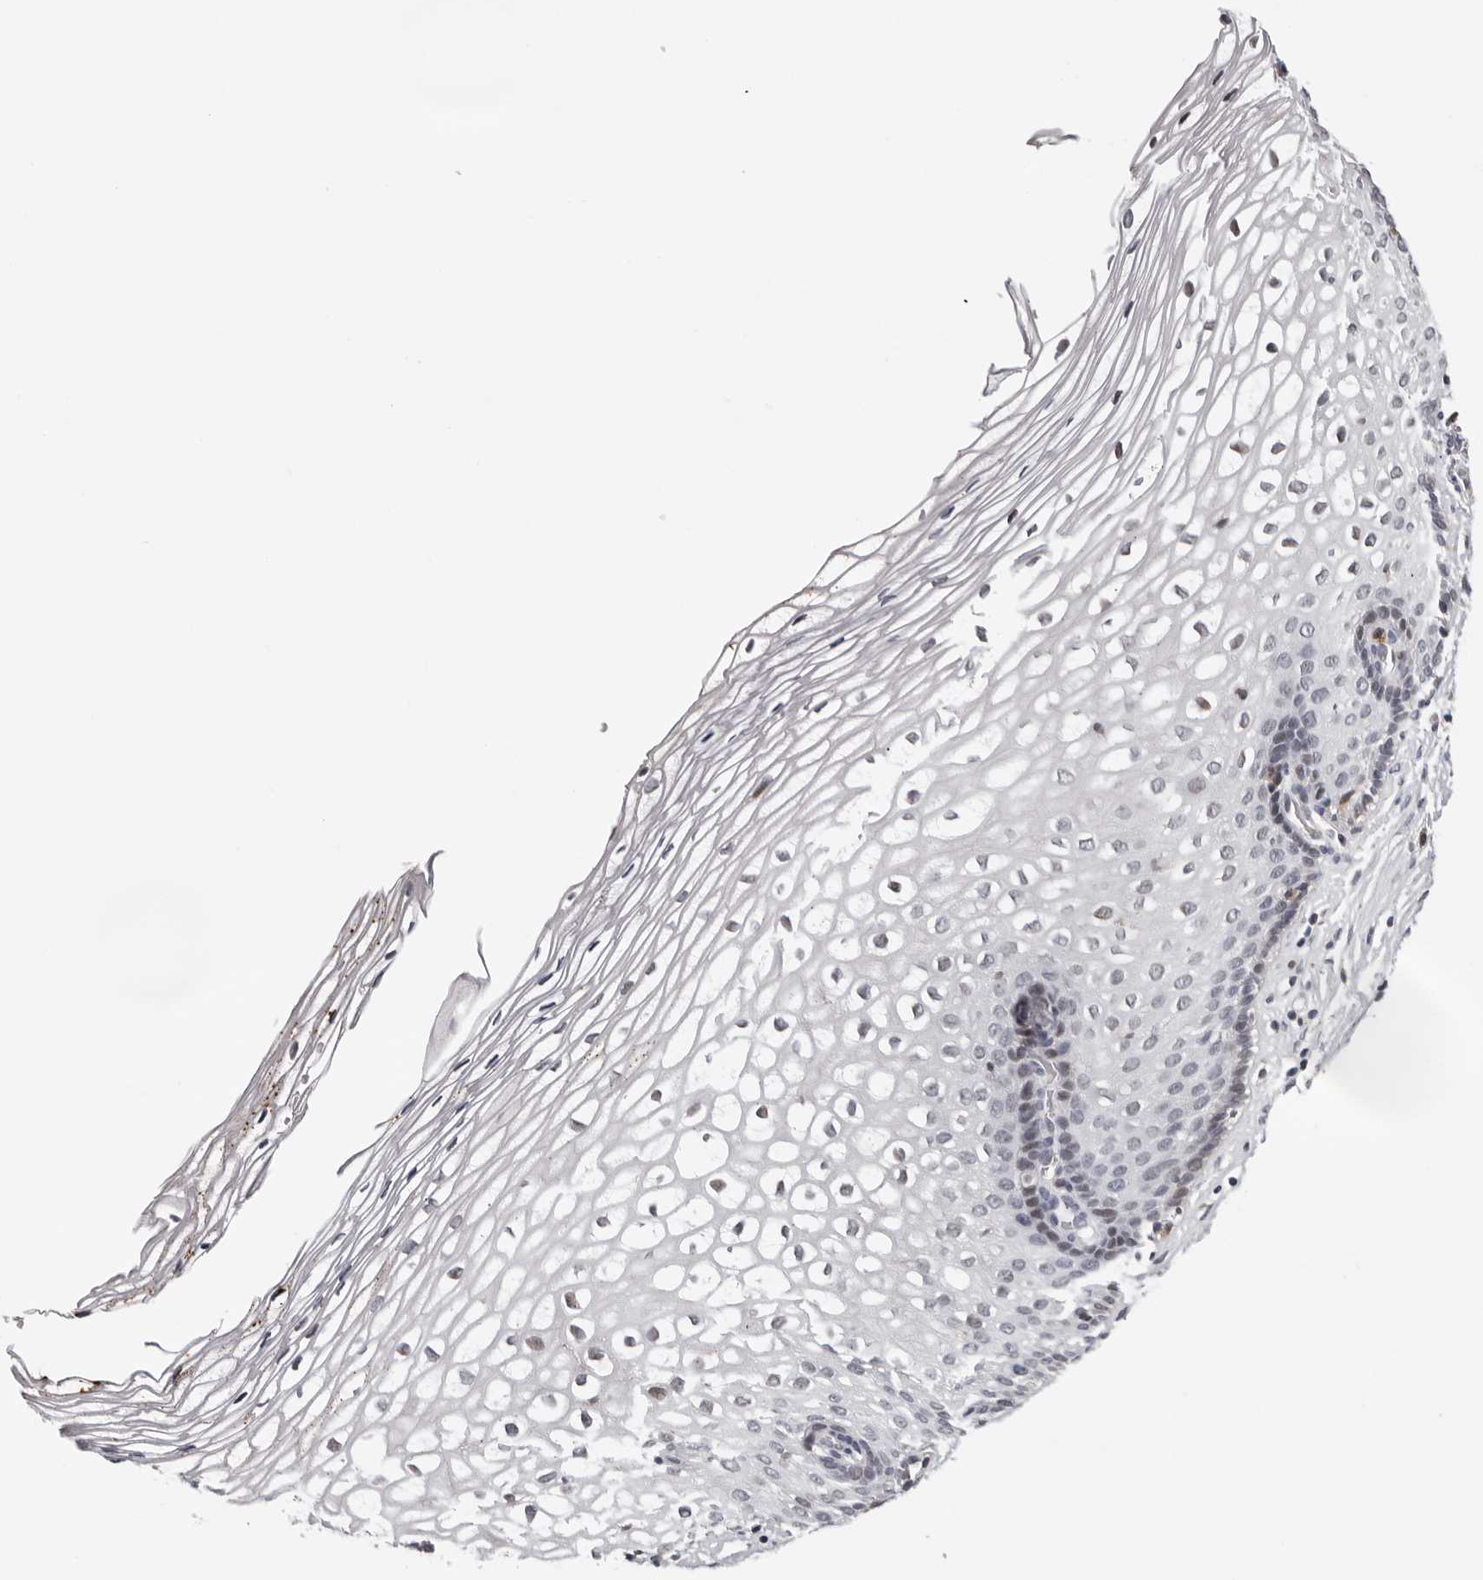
{"staining": {"intensity": "negative", "quantity": "none", "location": "none"}, "tissue": "cervix", "cell_type": "Glandular cells", "image_type": "normal", "snomed": [{"axis": "morphology", "description": "Normal tissue, NOS"}, {"axis": "topography", "description": "Cervix"}], "caption": "Glandular cells show no significant staining in benign cervix. Brightfield microscopy of immunohistochemistry (IHC) stained with DAB (brown) and hematoxylin (blue), captured at high magnification.", "gene": "KIF2B", "patient": {"sex": "female", "age": 27}}